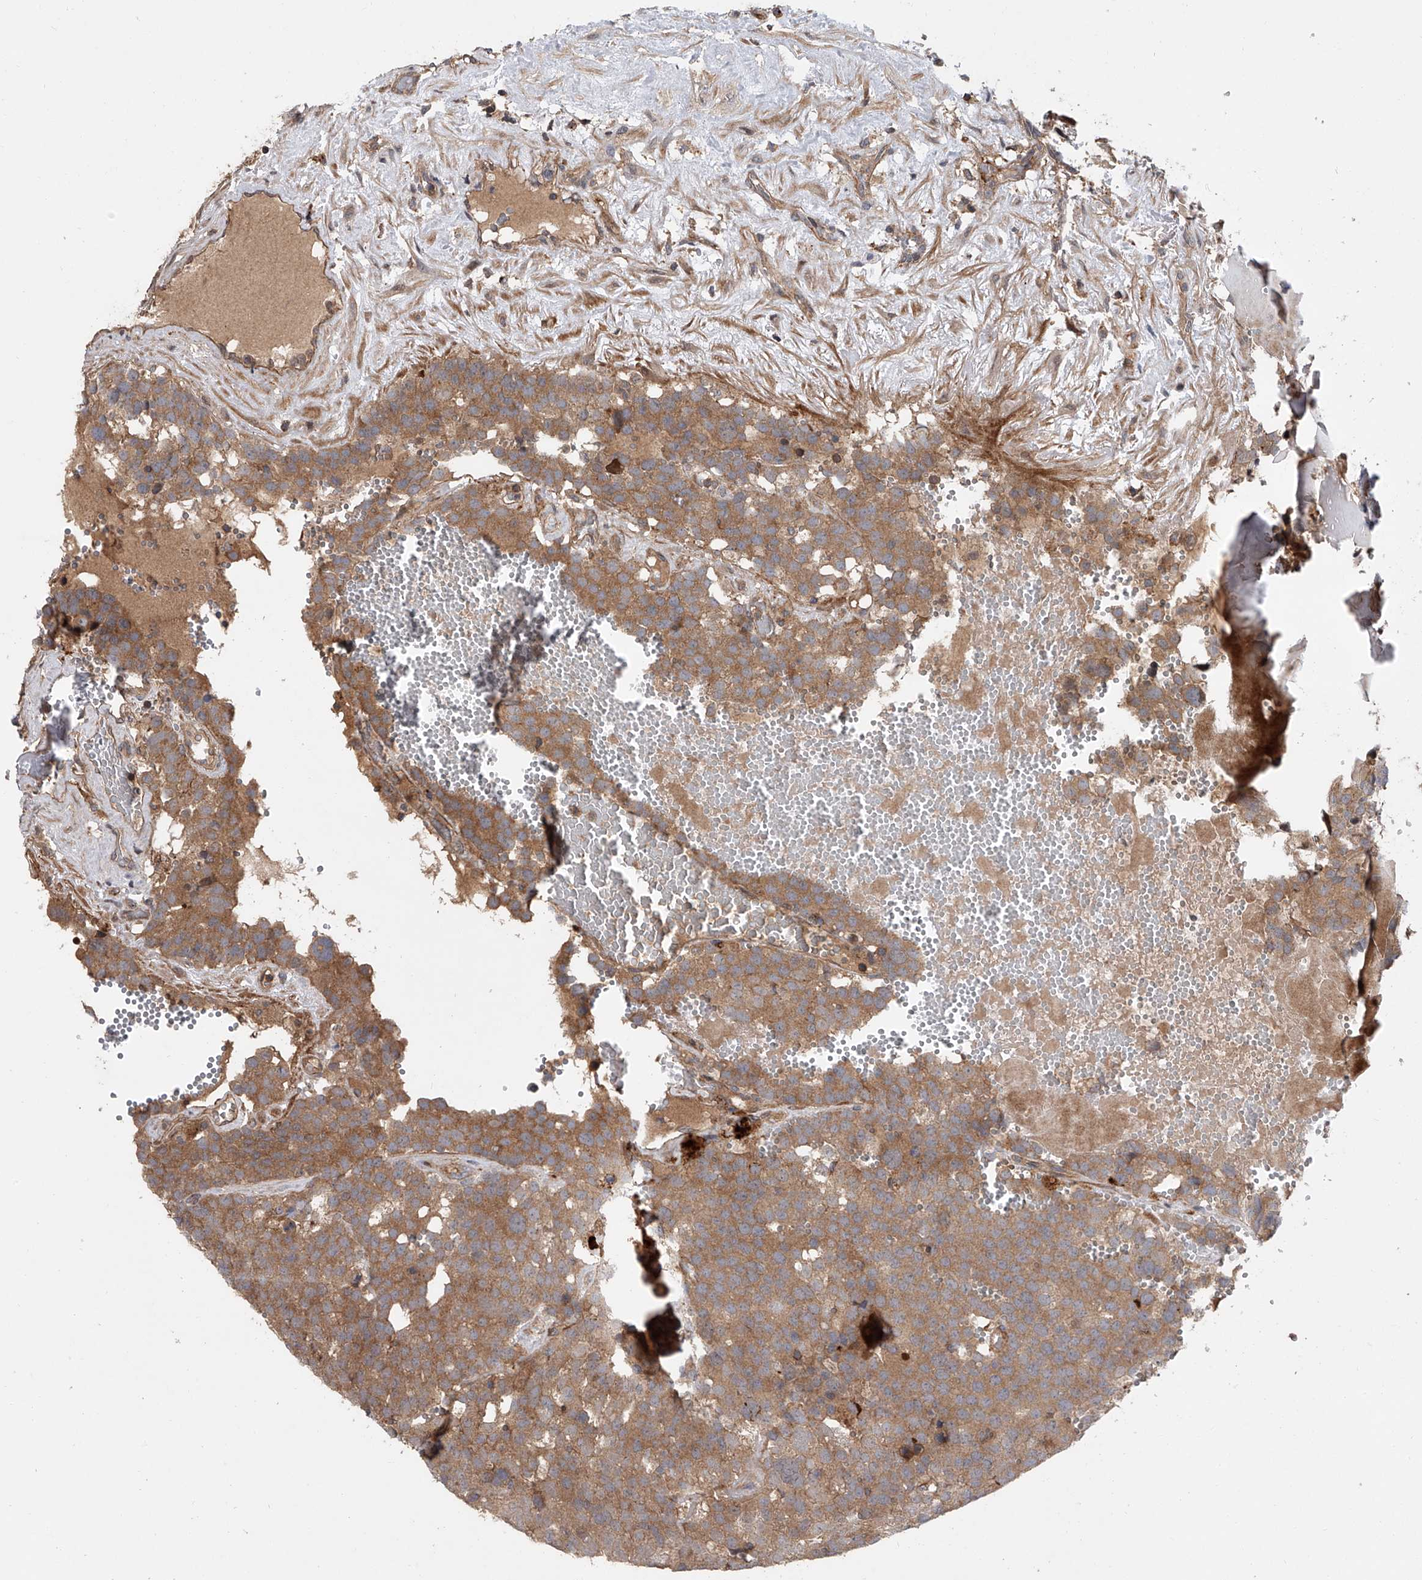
{"staining": {"intensity": "moderate", "quantity": ">75%", "location": "cytoplasmic/membranous"}, "tissue": "testis cancer", "cell_type": "Tumor cells", "image_type": "cancer", "snomed": [{"axis": "morphology", "description": "Seminoma, NOS"}, {"axis": "topography", "description": "Testis"}], "caption": "Immunohistochemical staining of testis cancer exhibits moderate cytoplasmic/membranous protein expression in about >75% of tumor cells.", "gene": "USP47", "patient": {"sex": "male", "age": 71}}